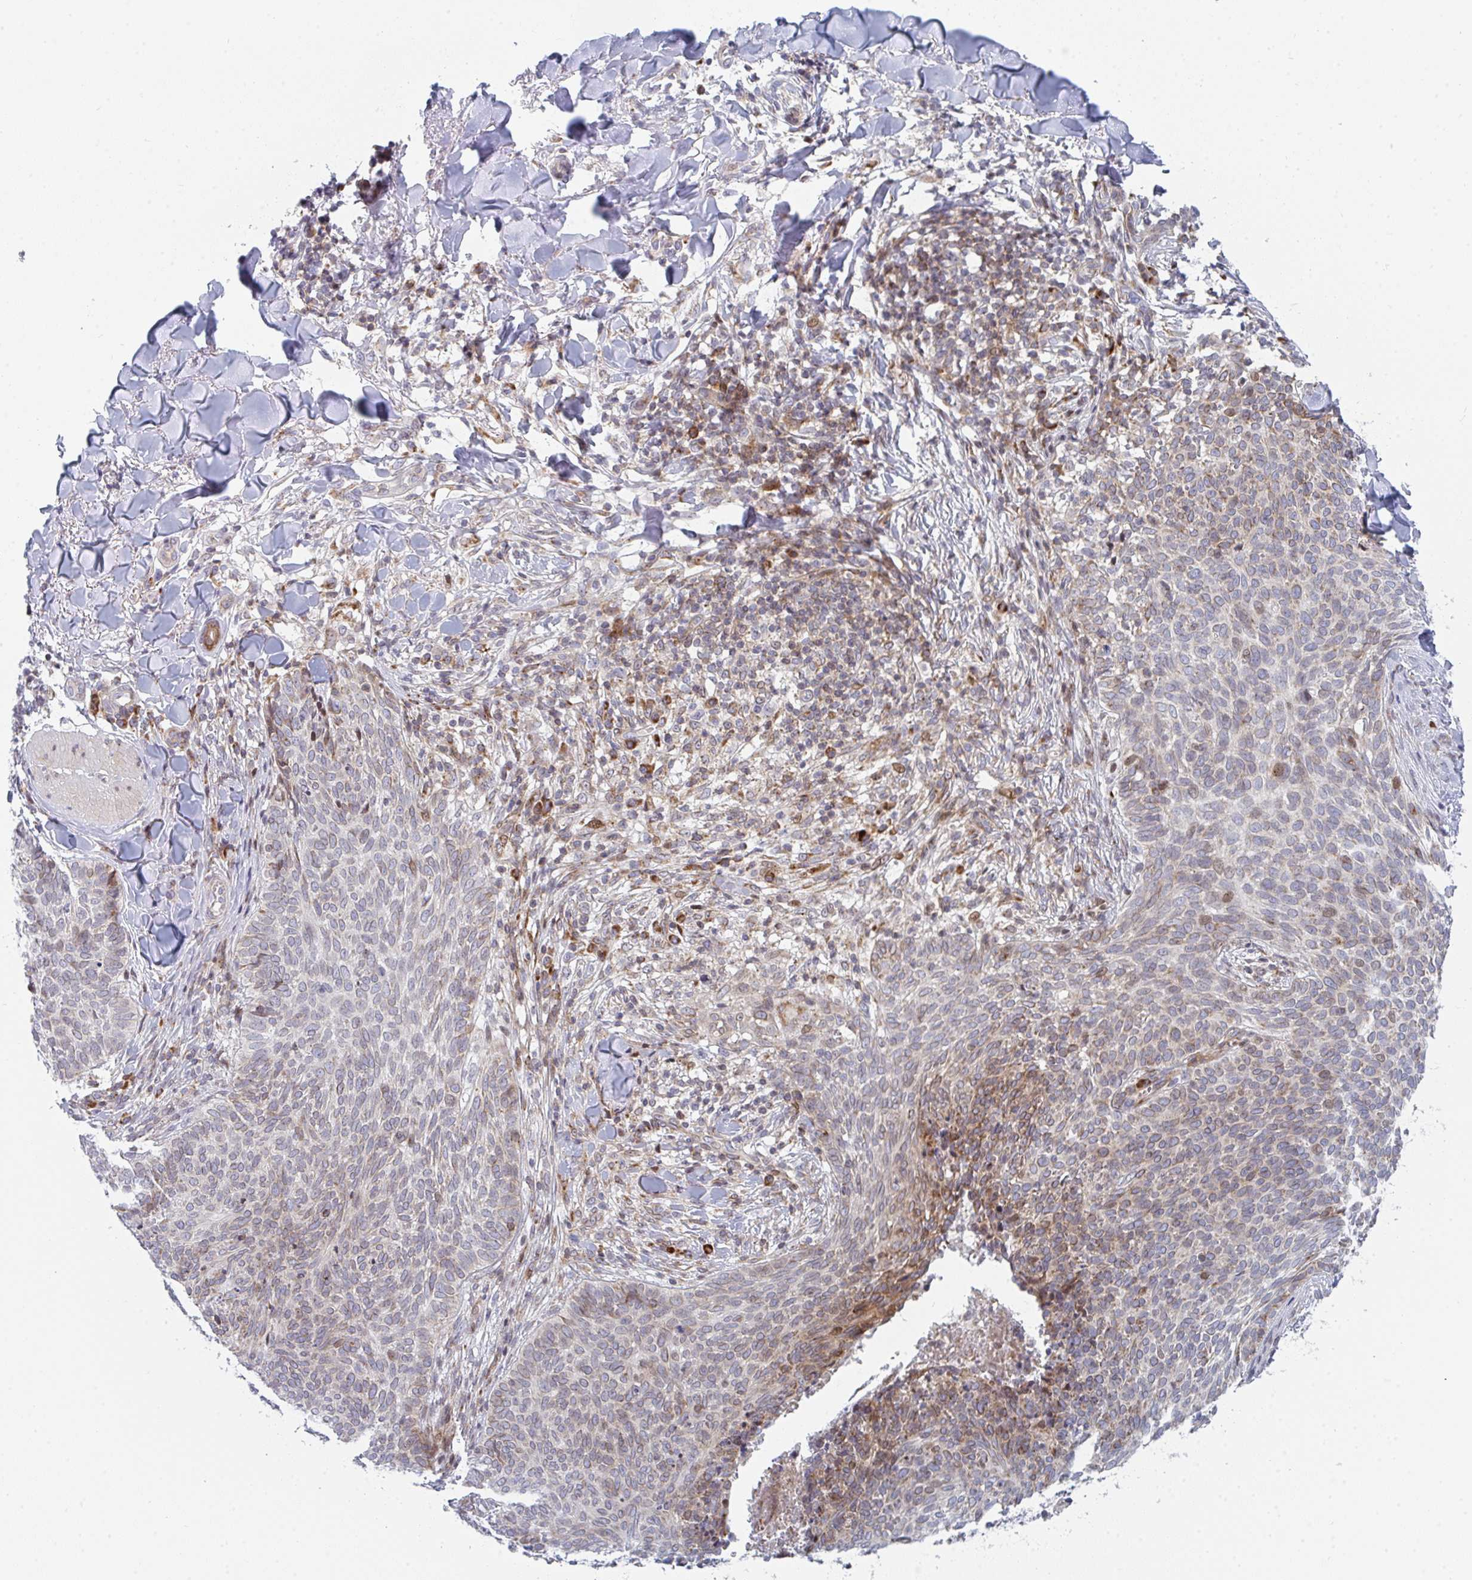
{"staining": {"intensity": "weak", "quantity": "25%-75%", "location": "cytoplasmic/membranous"}, "tissue": "skin cancer", "cell_type": "Tumor cells", "image_type": "cancer", "snomed": [{"axis": "morphology", "description": "Basal cell carcinoma"}, {"axis": "topography", "description": "Skin"}, {"axis": "topography", "description": "Skin of face"}], "caption": "Tumor cells show low levels of weak cytoplasmic/membranous staining in approximately 25%-75% of cells in skin basal cell carcinoma.", "gene": "PRKCH", "patient": {"sex": "male", "age": 56}}